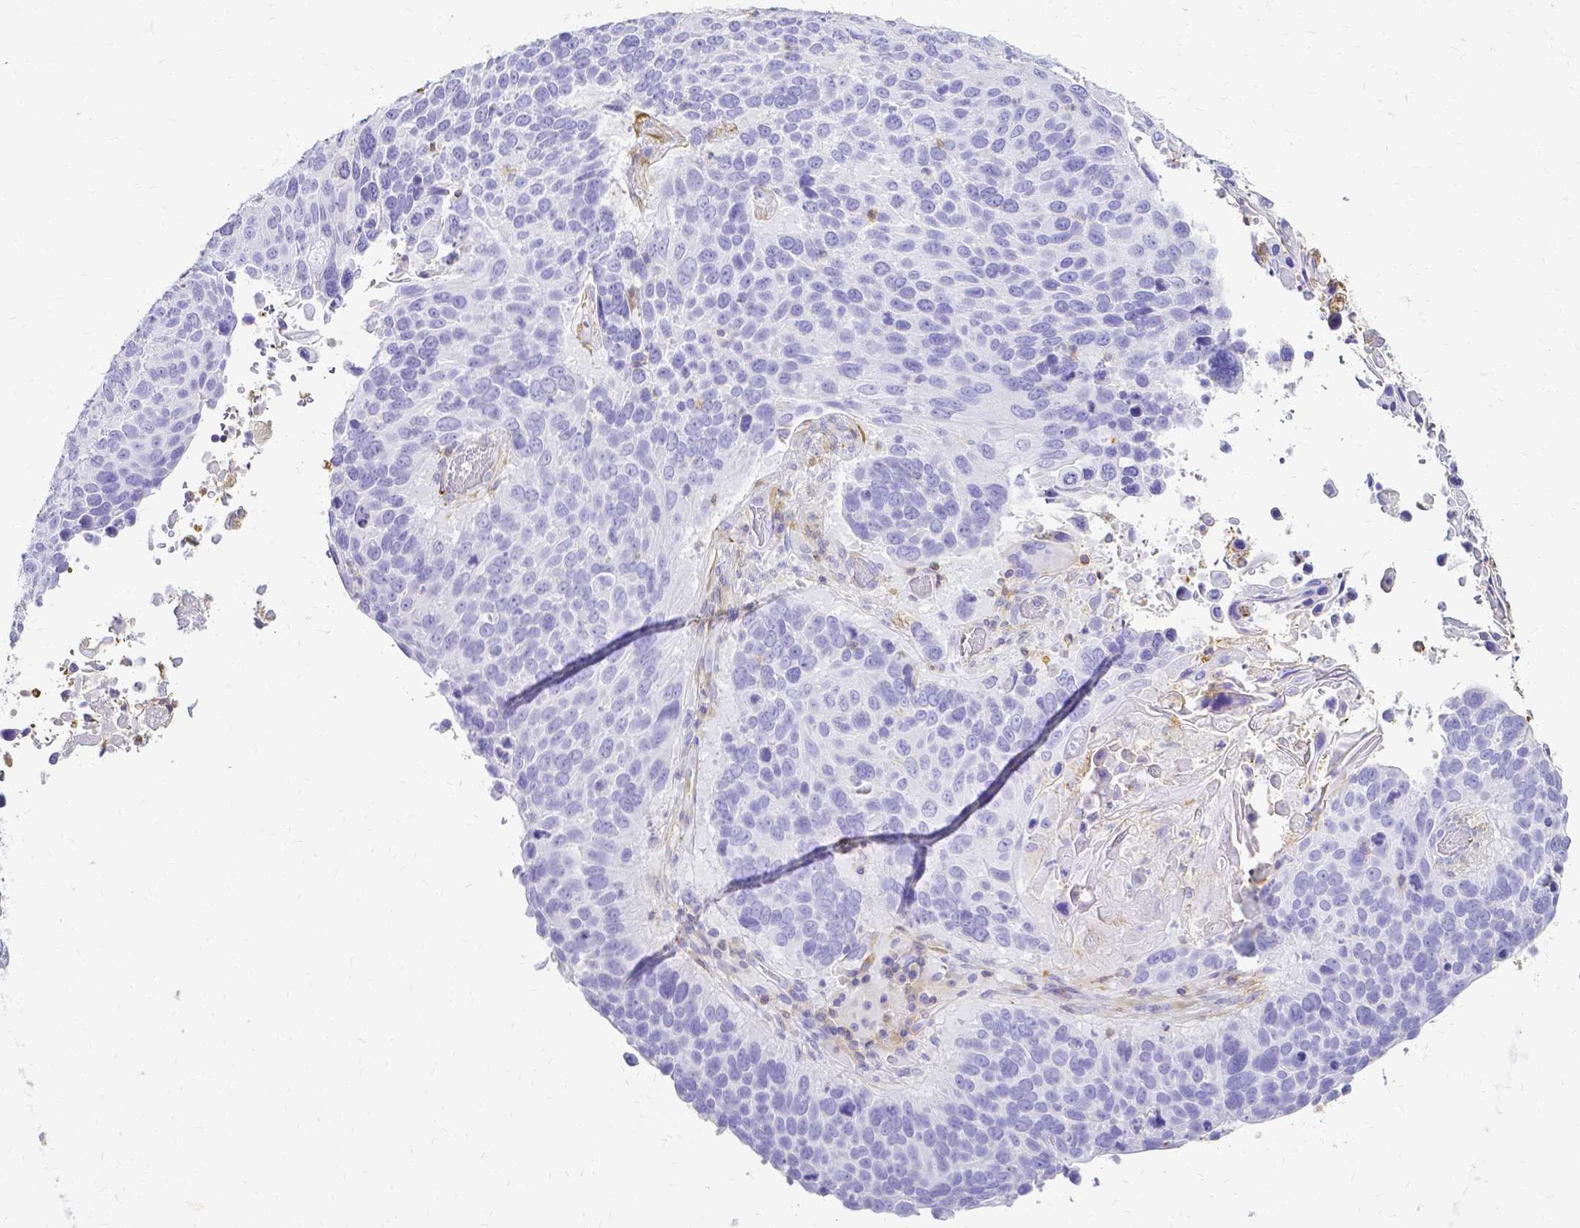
{"staining": {"intensity": "negative", "quantity": "none", "location": "none"}, "tissue": "lung cancer", "cell_type": "Tumor cells", "image_type": "cancer", "snomed": [{"axis": "morphology", "description": "Squamous cell carcinoma, NOS"}, {"axis": "topography", "description": "Lung"}], "caption": "DAB (3,3'-diaminobenzidine) immunohistochemical staining of lung squamous cell carcinoma reveals no significant expression in tumor cells. Nuclei are stained in blue.", "gene": "HSPA12A", "patient": {"sex": "male", "age": 68}}